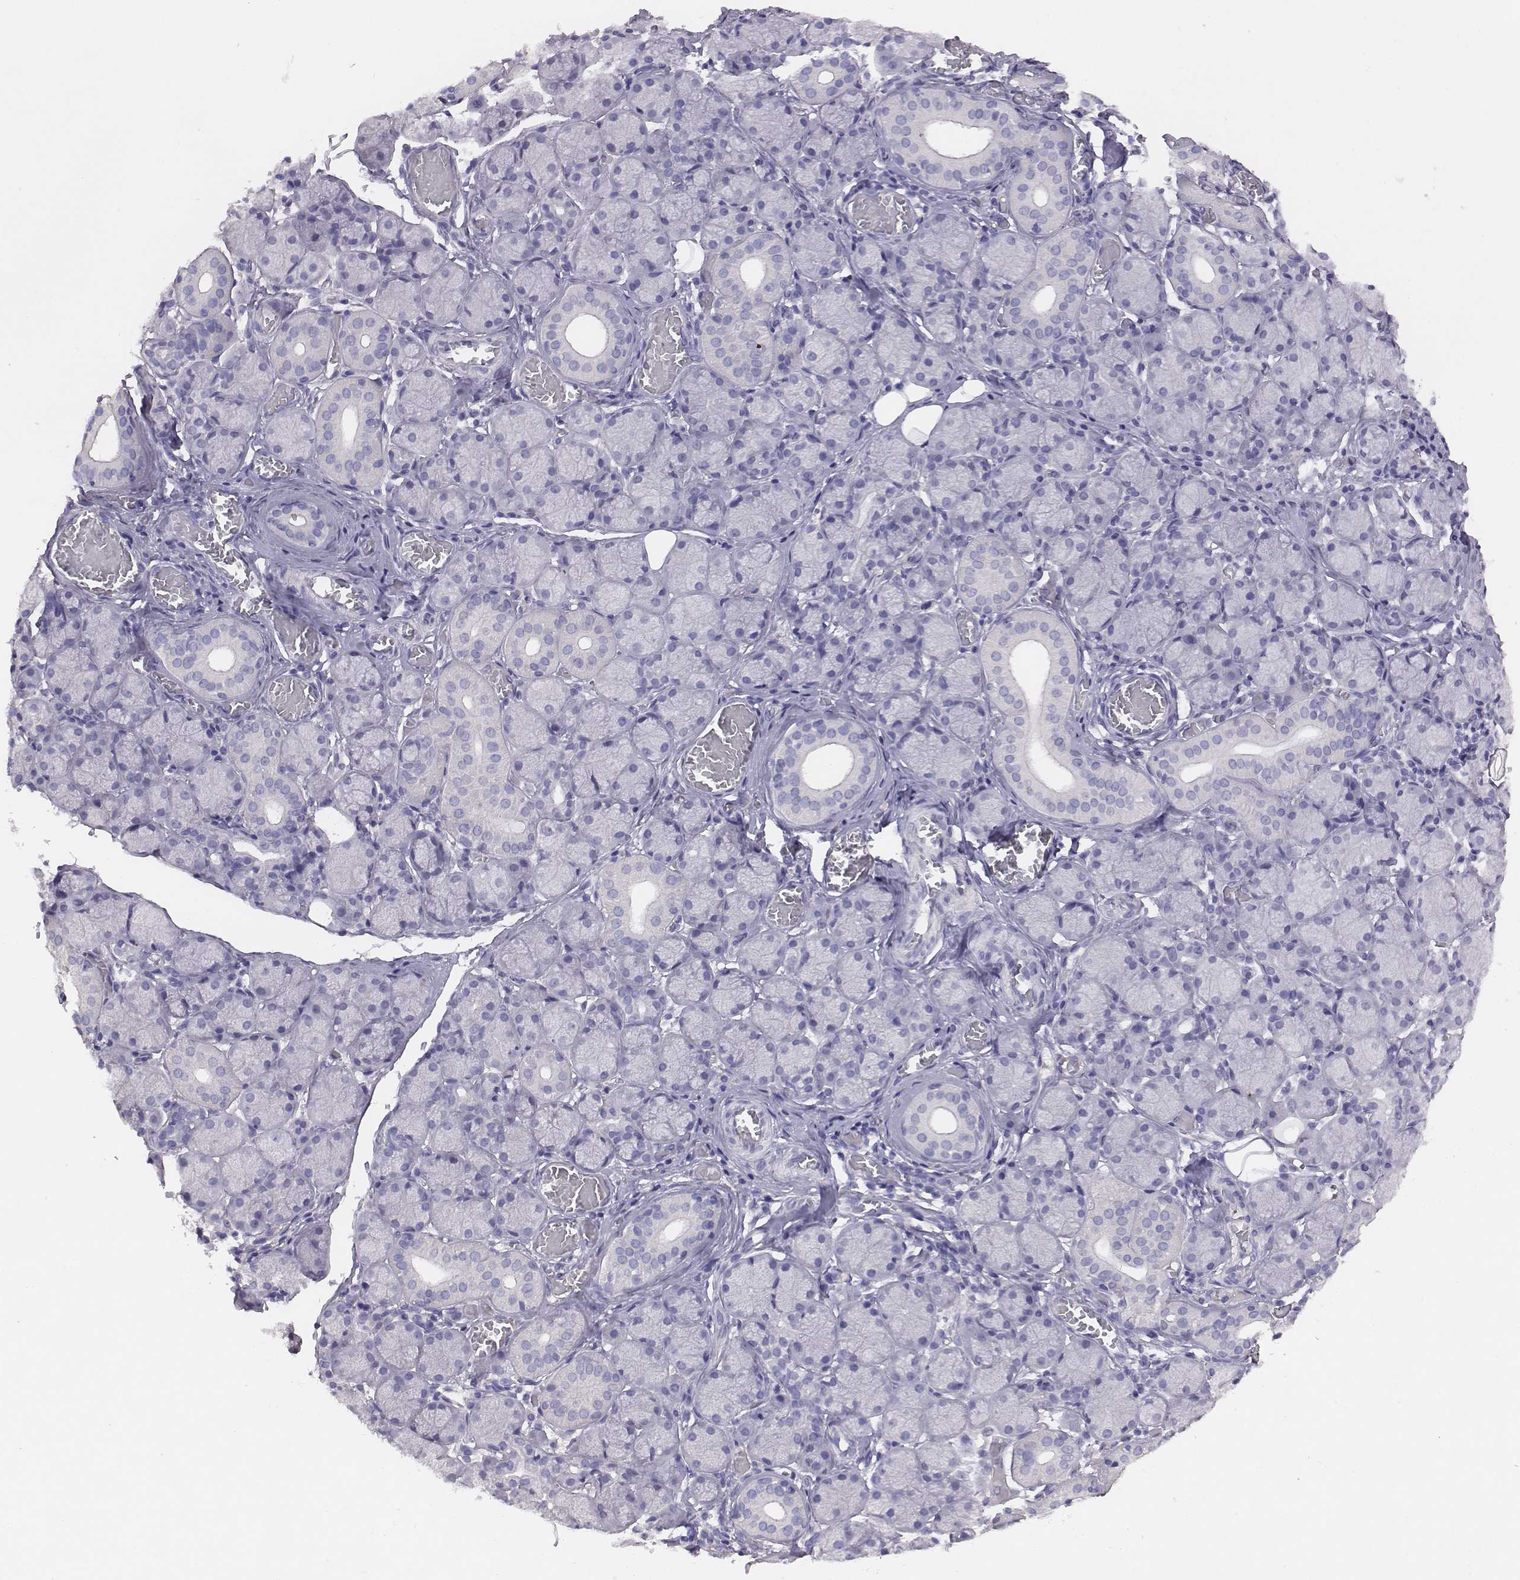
{"staining": {"intensity": "negative", "quantity": "none", "location": "none"}, "tissue": "salivary gland", "cell_type": "Glandular cells", "image_type": "normal", "snomed": [{"axis": "morphology", "description": "Normal tissue, NOS"}, {"axis": "topography", "description": "Salivary gland"}, {"axis": "topography", "description": "Peripheral nerve tissue"}], "caption": "Immunohistochemistry (IHC) of benign salivary gland displays no staining in glandular cells. (DAB (3,3'-diaminobenzidine) IHC visualized using brightfield microscopy, high magnification).", "gene": "EN1", "patient": {"sex": "female", "age": 24}}